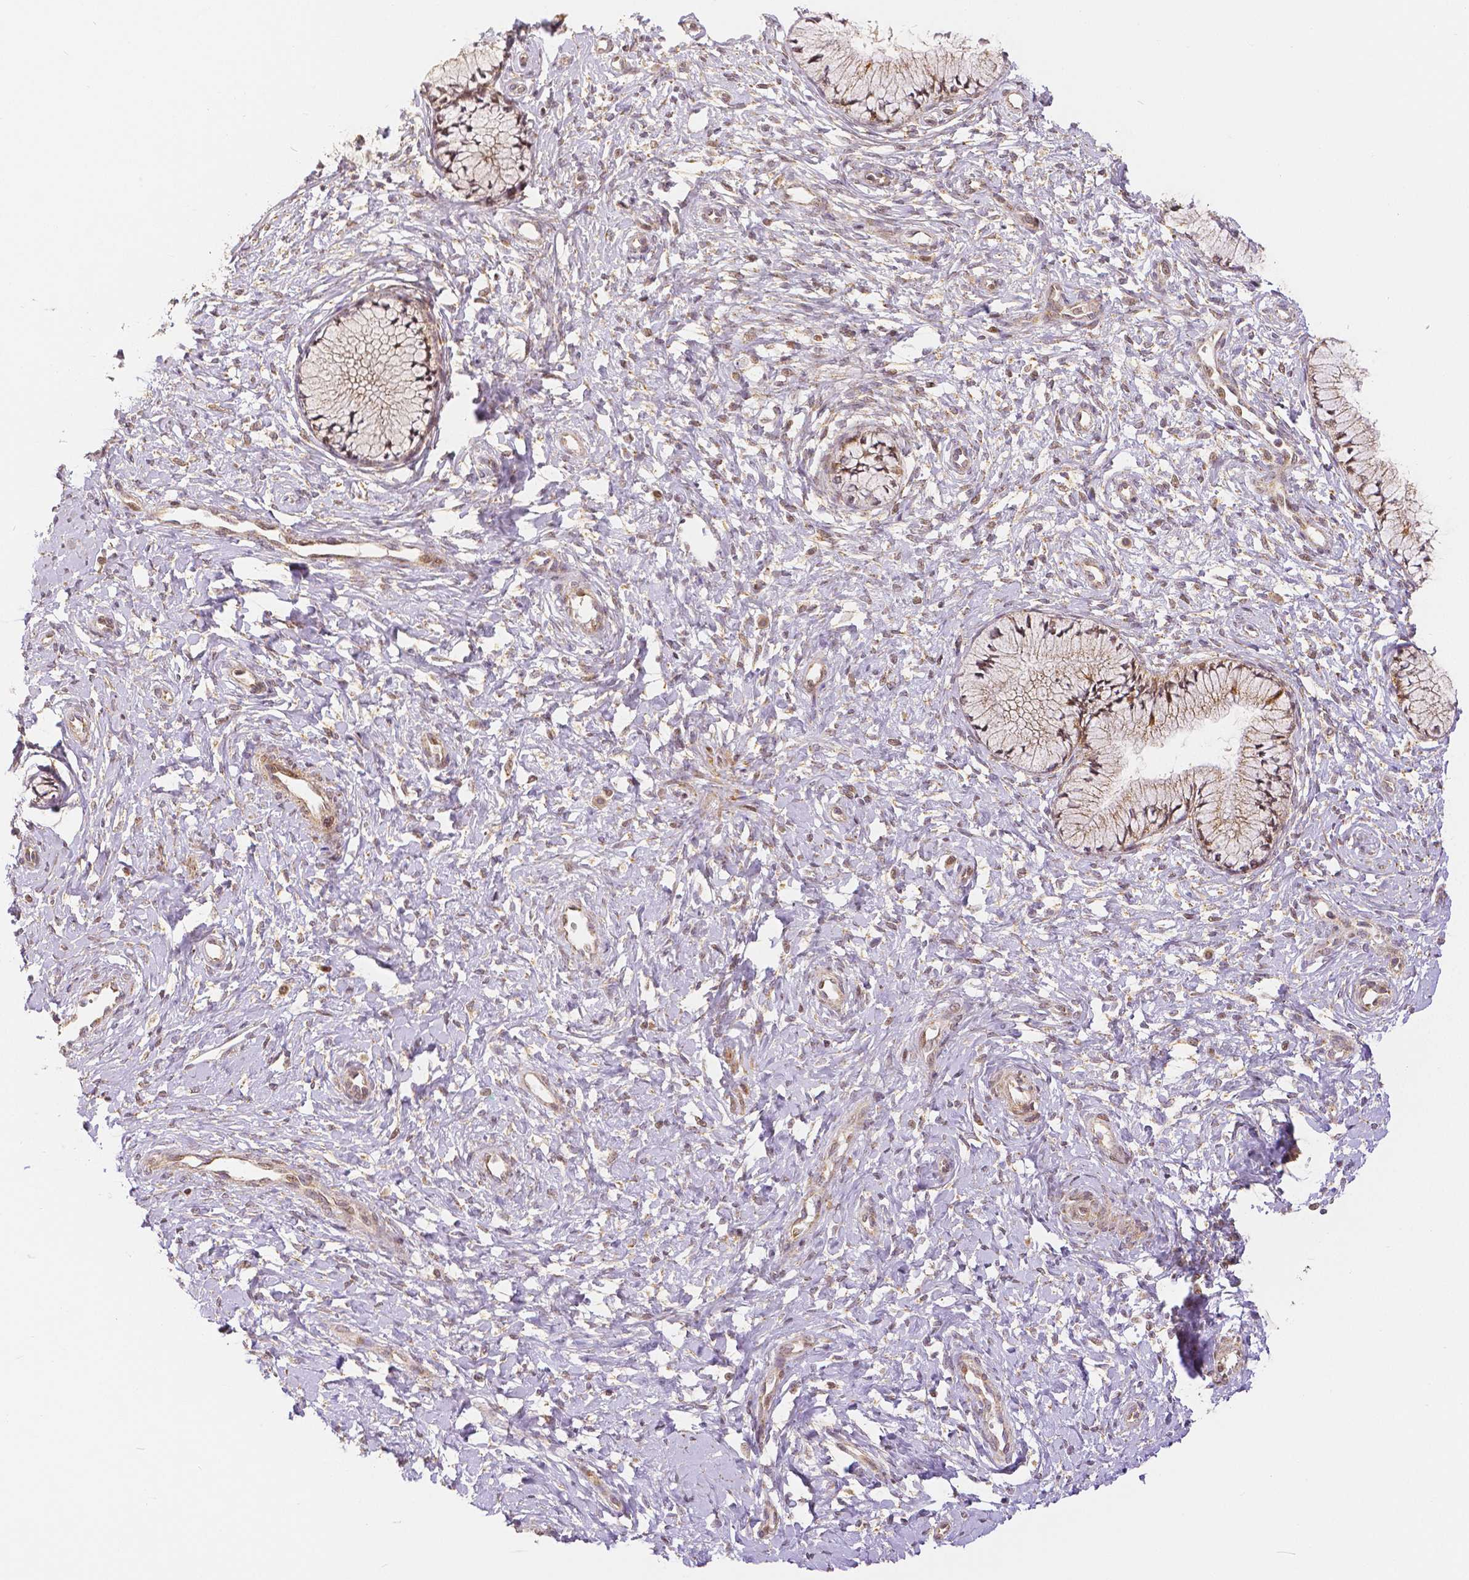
{"staining": {"intensity": "weak", "quantity": "<25%", "location": "nuclear"}, "tissue": "cervix", "cell_type": "Glandular cells", "image_type": "normal", "snomed": [{"axis": "morphology", "description": "Normal tissue, NOS"}, {"axis": "topography", "description": "Cervix"}], "caption": "A photomicrograph of human cervix is negative for staining in glandular cells. Brightfield microscopy of IHC stained with DAB (brown) and hematoxylin (blue), captured at high magnification.", "gene": "RHOT1", "patient": {"sex": "female", "age": 37}}